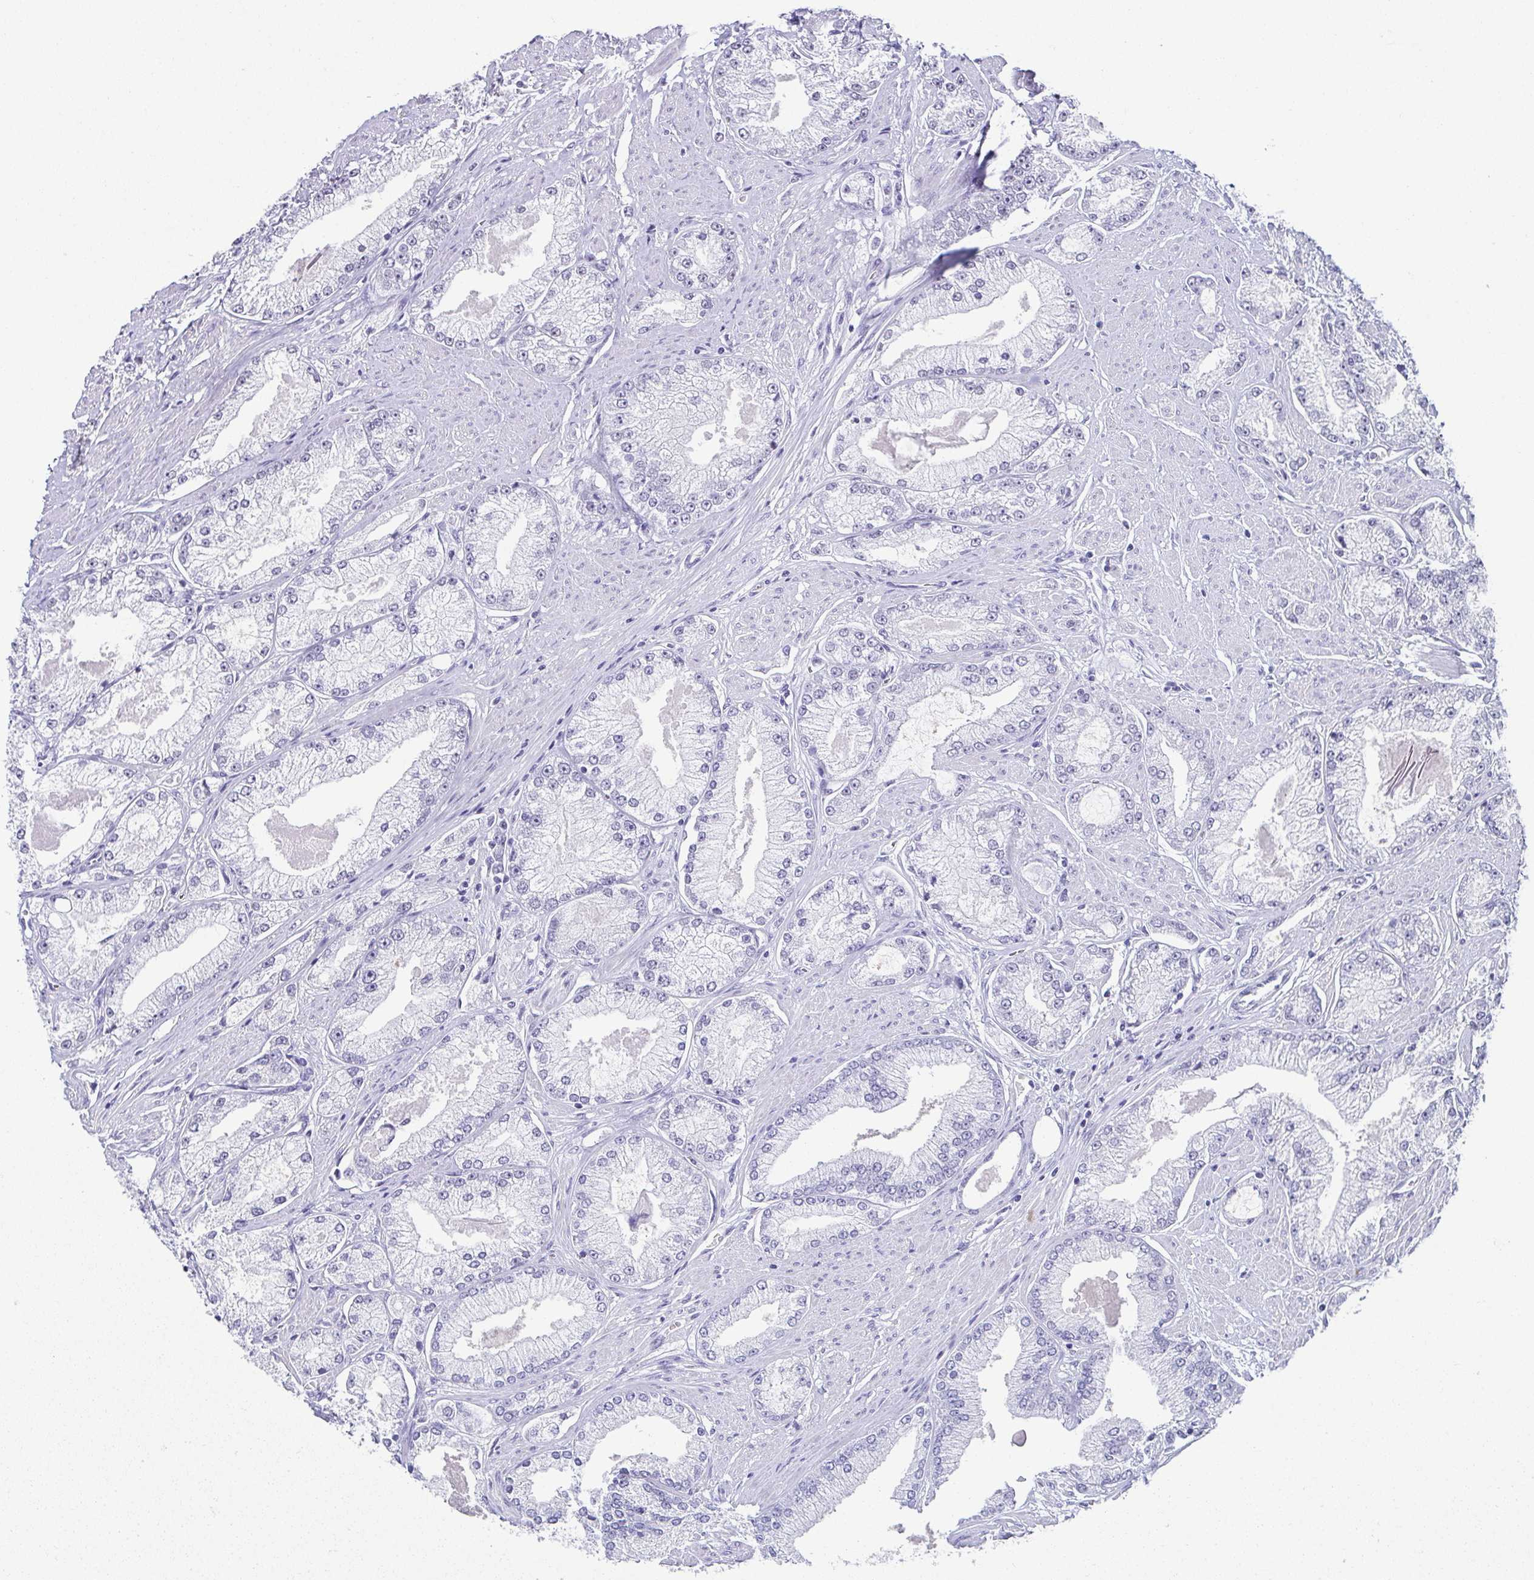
{"staining": {"intensity": "negative", "quantity": "none", "location": "none"}, "tissue": "prostate cancer", "cell_type": "Tumor cells", "image_type": "cancer", "snomed": [{"axis": "morphology", "description": "Adenocarcinoma, High grade"}, {"axis": "topography", "description": "Prostate"}], "caption": "Immunohistochemistry micrograph of neoplastic tissue: prostate cancer (high-grade adenocarcinoma) stained with DAB (3,3'-diaminobenzidine) shows no significant protein expression in tumor cells.", "gene": "ESX1", "patient": {"sex": "male", "age": 68}}